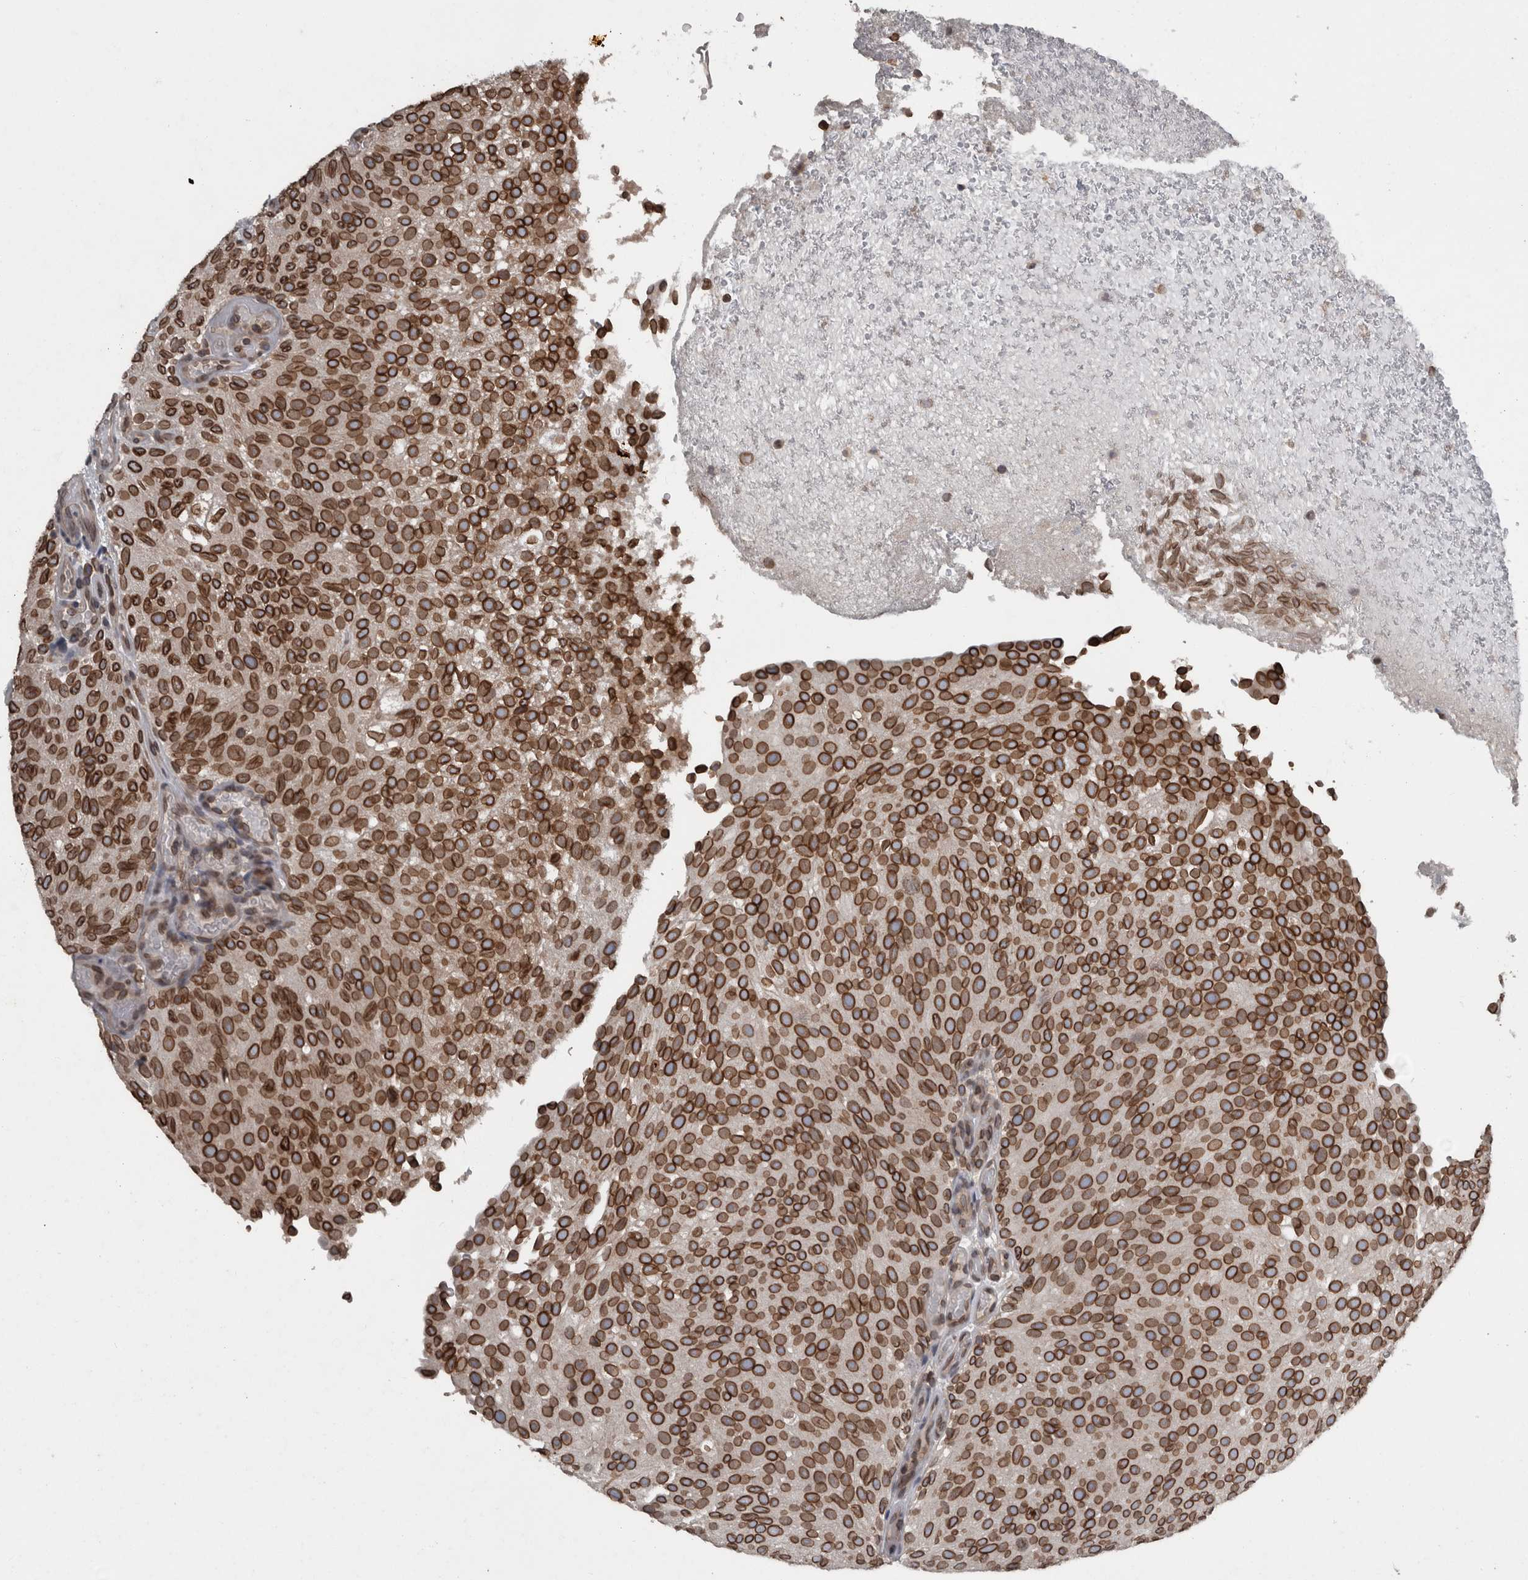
{"staining": {"intensity": "strong", "quantity": ">75%", "location": "cytoplasmic/membranous,nuclear"}, "tissue": "urothelial cancer", "cell_type": "Tumor cells", "image_type": "cancer", "snomed": [{"axis": "morphology", "description": "Urothelial carcinoma, Low grade"}, {"axis": "topography", "description": "Urinary bladder"}], "caption": "Tumor cells display high levels of strong cytoplasmic/membranous and nuclear expression in about >75% of cells in human urothelial cancer. The staining is performed using DAB brown chromogen to label protein expression. The nuclei are counter-stained blue using hematoxylin.", "gene": "RANBP2", "patient": {"sex": "male", "age": 78}}